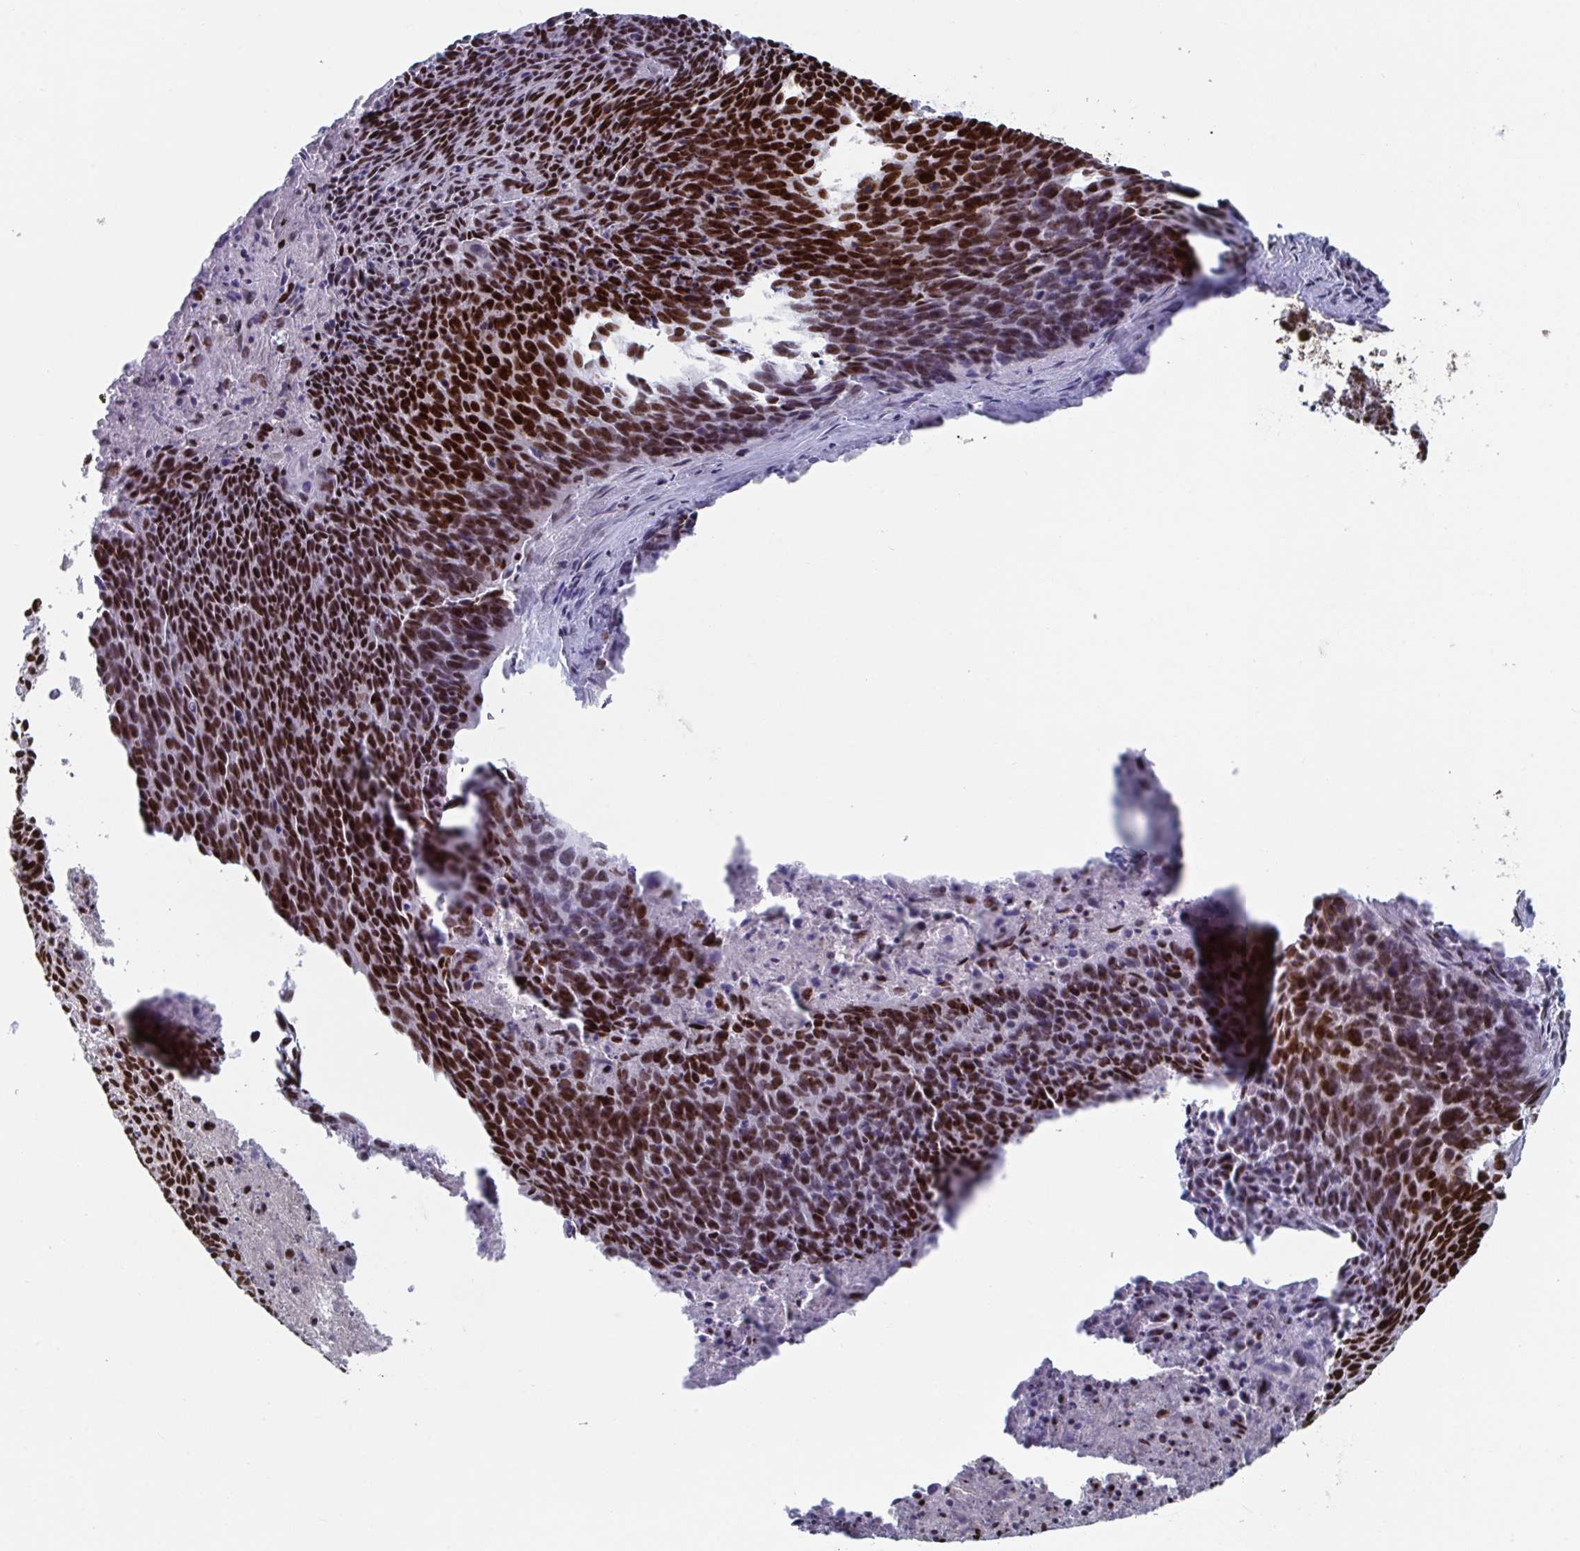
{"staining": {"intensity": "strong", "quantity": ">75%", "location": "nuclear"}, "tissue": "cervical cancer", "cell_type": "Tumor cells", "image_type": "cancer", "snomed": [{"axis": "morphology", "description": "Squamous cell carcinoma, NOS"}, {"axis": "topography", "description": "Cervix"}], "caption": "DAB immunohistochemical staining of cervical cancer shows strong nuclear protein positivity in about >75% of tumor cells. The protein of interest is stained brown, and the nuclei are stained in blue (DAB (3,3'-diaminobenzidine) IHC with brightfield microscopy, high magnification).", "gene": "ZNF607", "patient": {"sex": "female", "age": 55}}